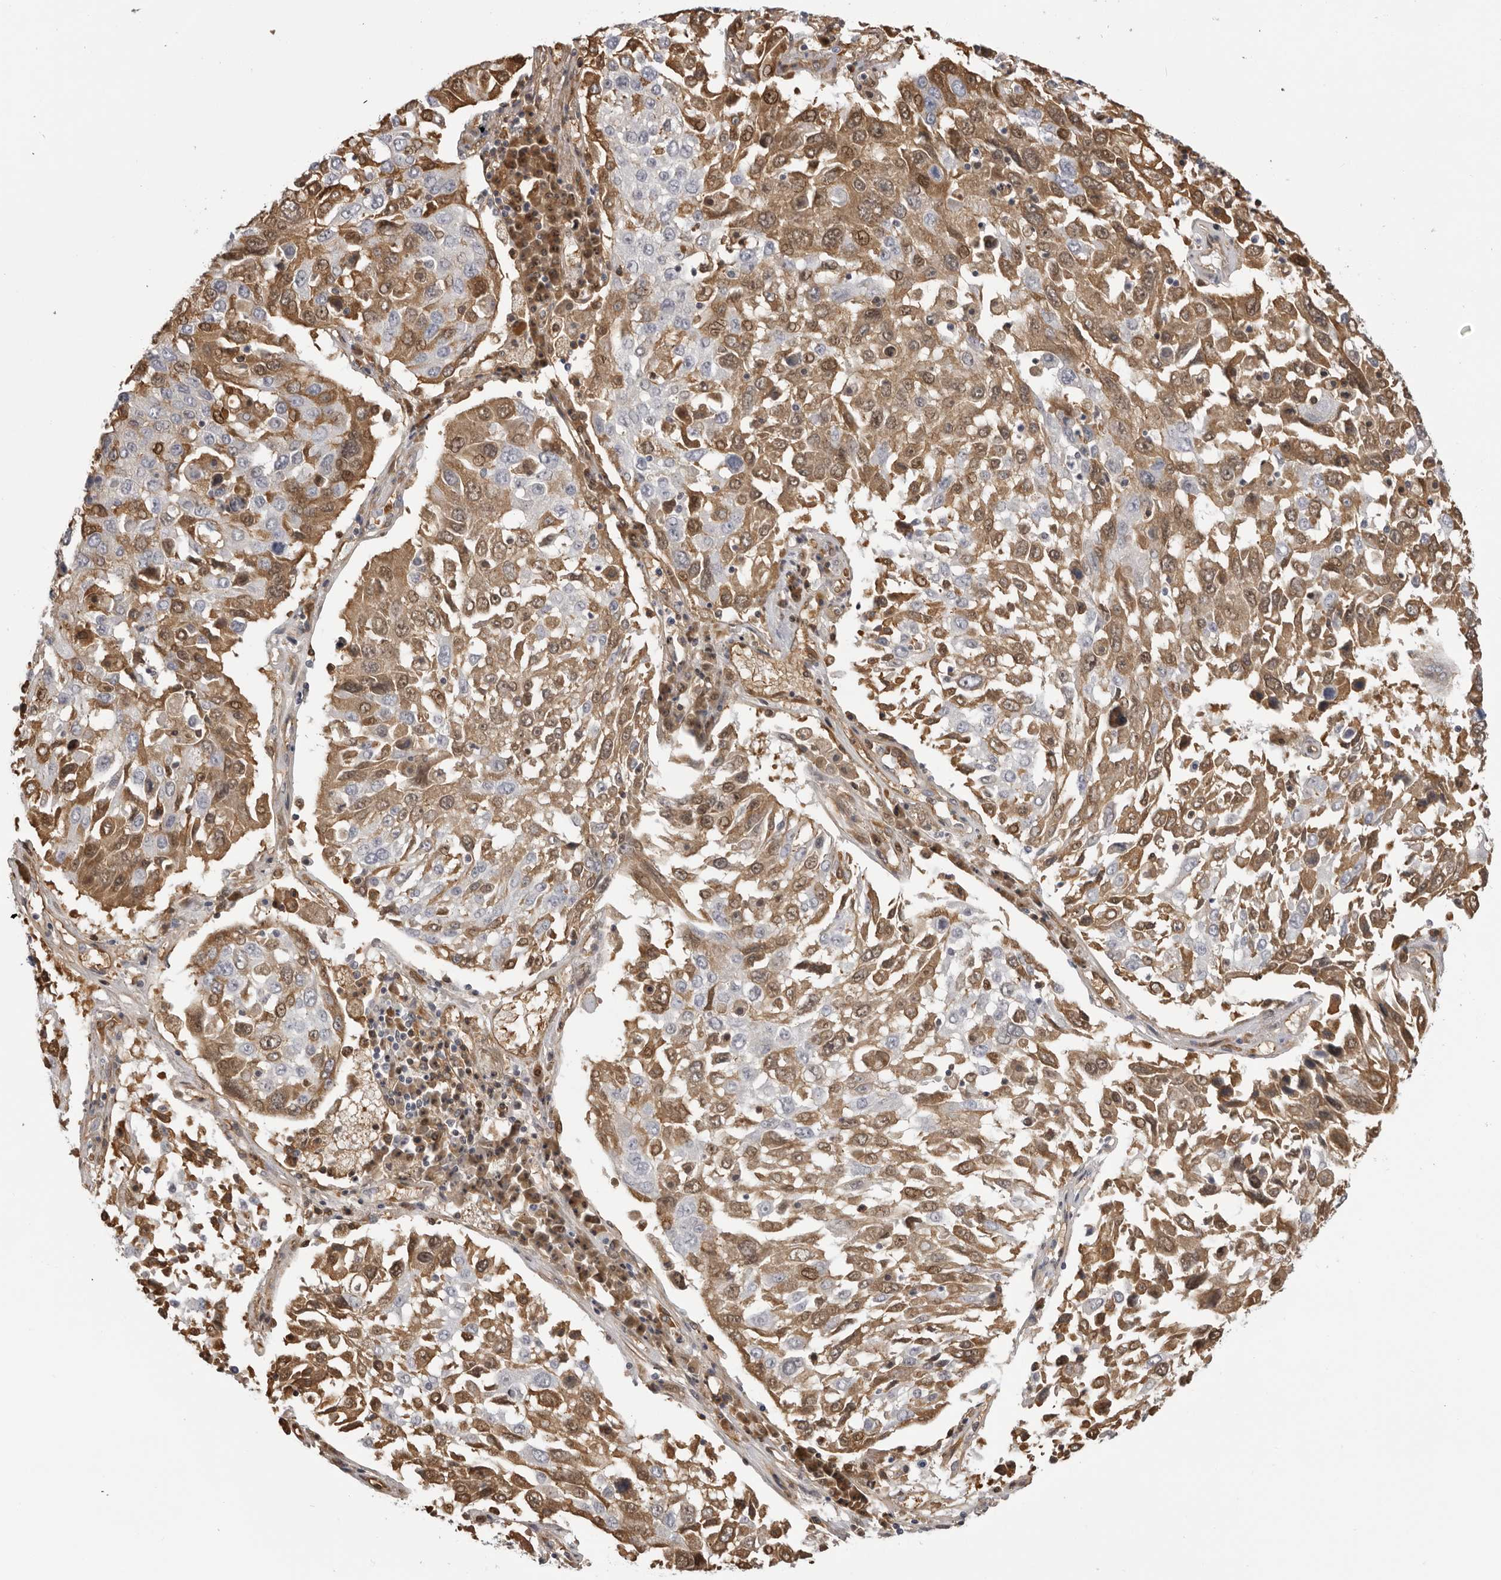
{"staining": {"intensity": "moderate", "quantity": "25%-75%", "location": "cytoplasmic/membranous,nuclear"}, "tissue": "lung cancer", "cell_type": "Tumor cells", "image_type": "cancer", "snomed": [{"axis": "morphology", "description": "Squamous cell carcinoma, NOS"}, {"axis": "topography", "description": "Lung"}], "caption": "An immunohistochemistry (IHC) photomicrograph of neoplastic tissue is shown. Protein staining in brown highlights moderate cytoplasmic/membranous and nuclear positivity in lung squamous cell carcinoma within tumor cells.", "gene": "PLEKHF2", "patient": {"sex": "male", "age": 65}}